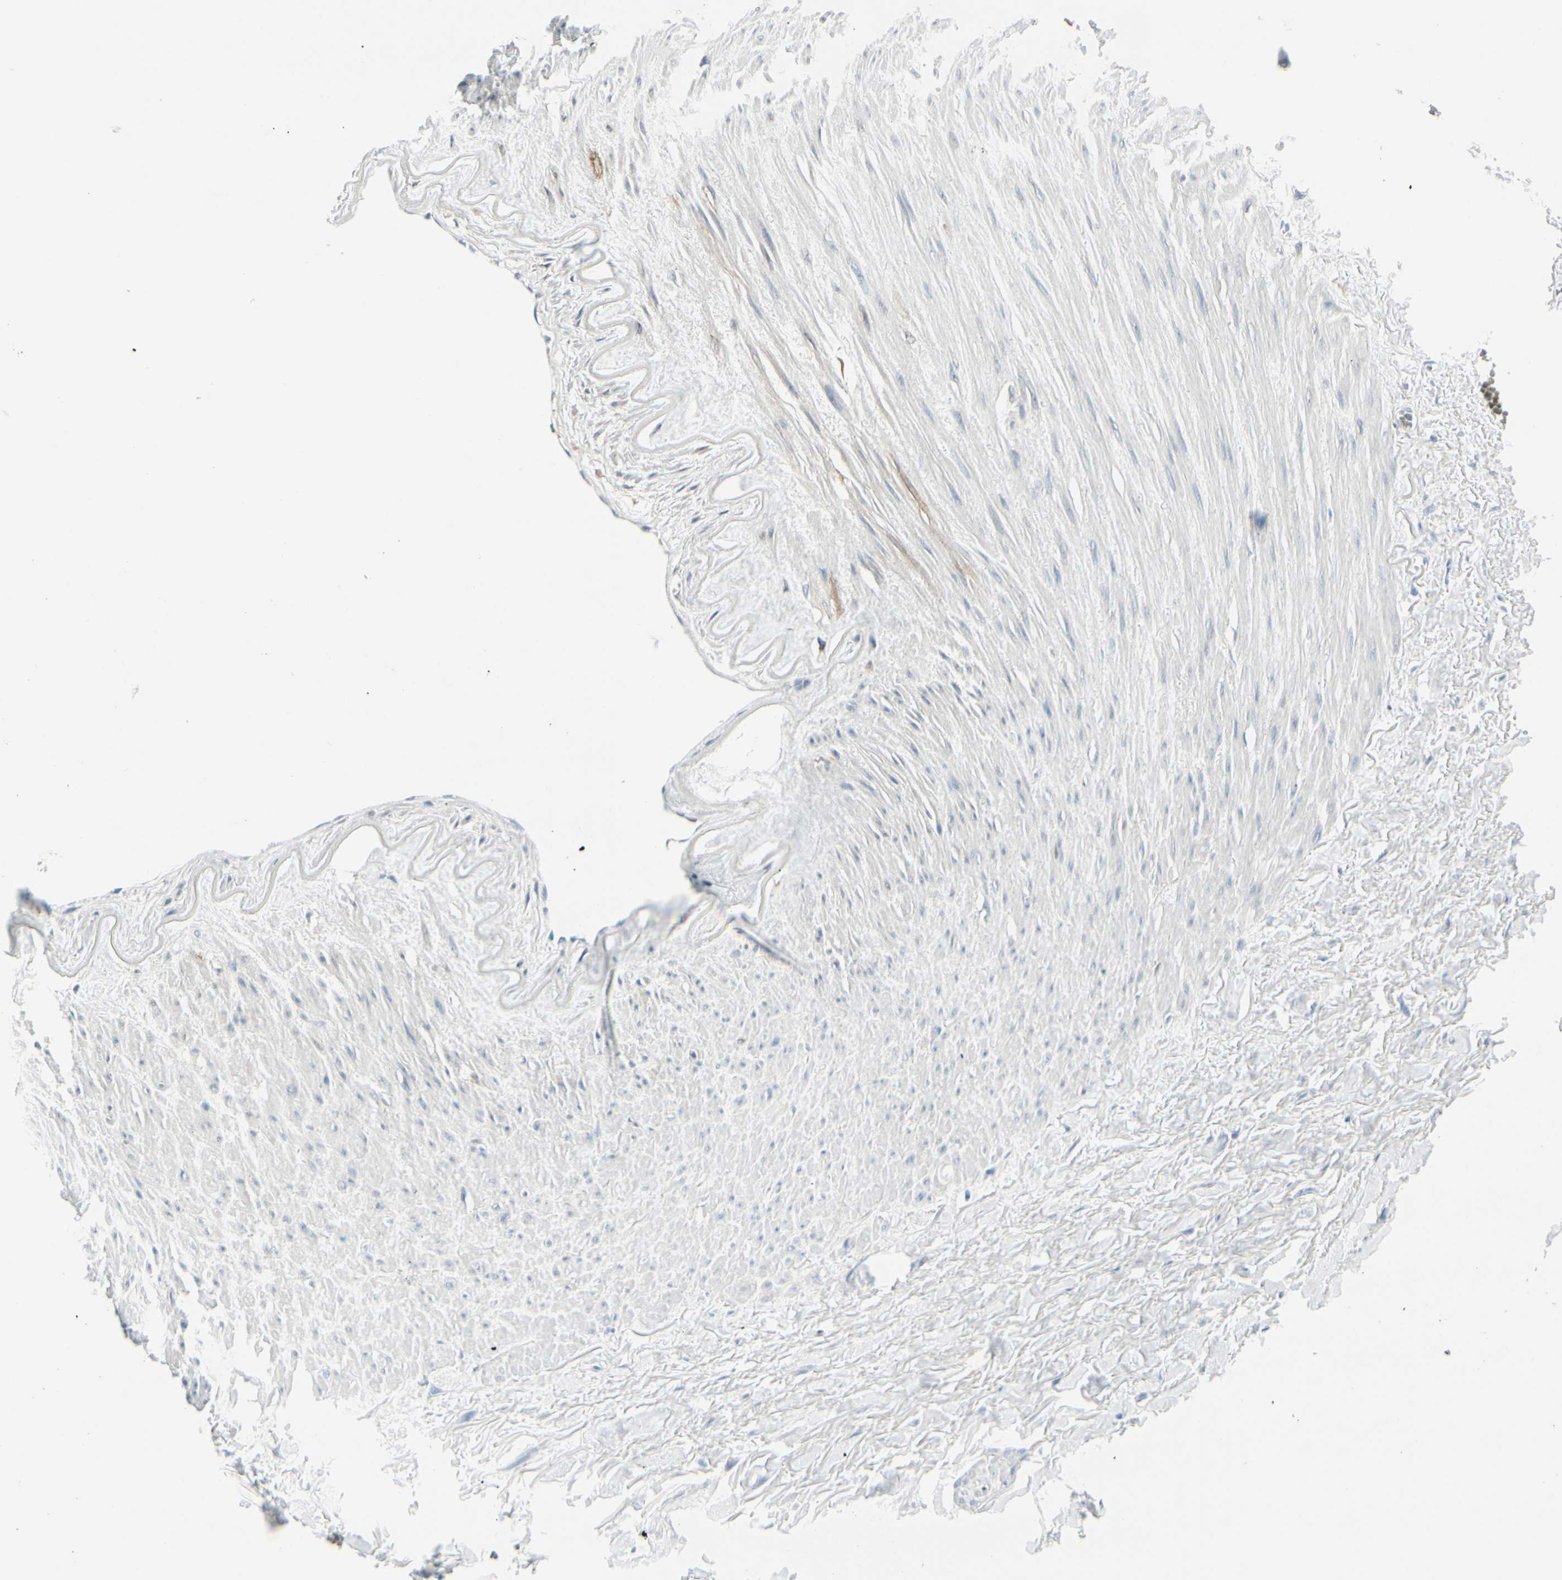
{"staining": {"intensity": "negative", "quantity": "none", "location": "none"}, "tissue": "soft tissue", "cell_type": "Fibroblasts", "image_type": "normal", "snomed": [{"axis": "morphology", "description": "Normal tissue, NOS"}, {"axis": "topography", "description": "Adipose tissue"}, {"axis": "topography", "description": "Peripheral nerve tissue"}], "caption": "Normal soft tissue was stained to show a protein in brown. There is no significant staining in fibroblasts.", "gene": "TRAF1", "patient": {"sex": "male", "age": 52}}